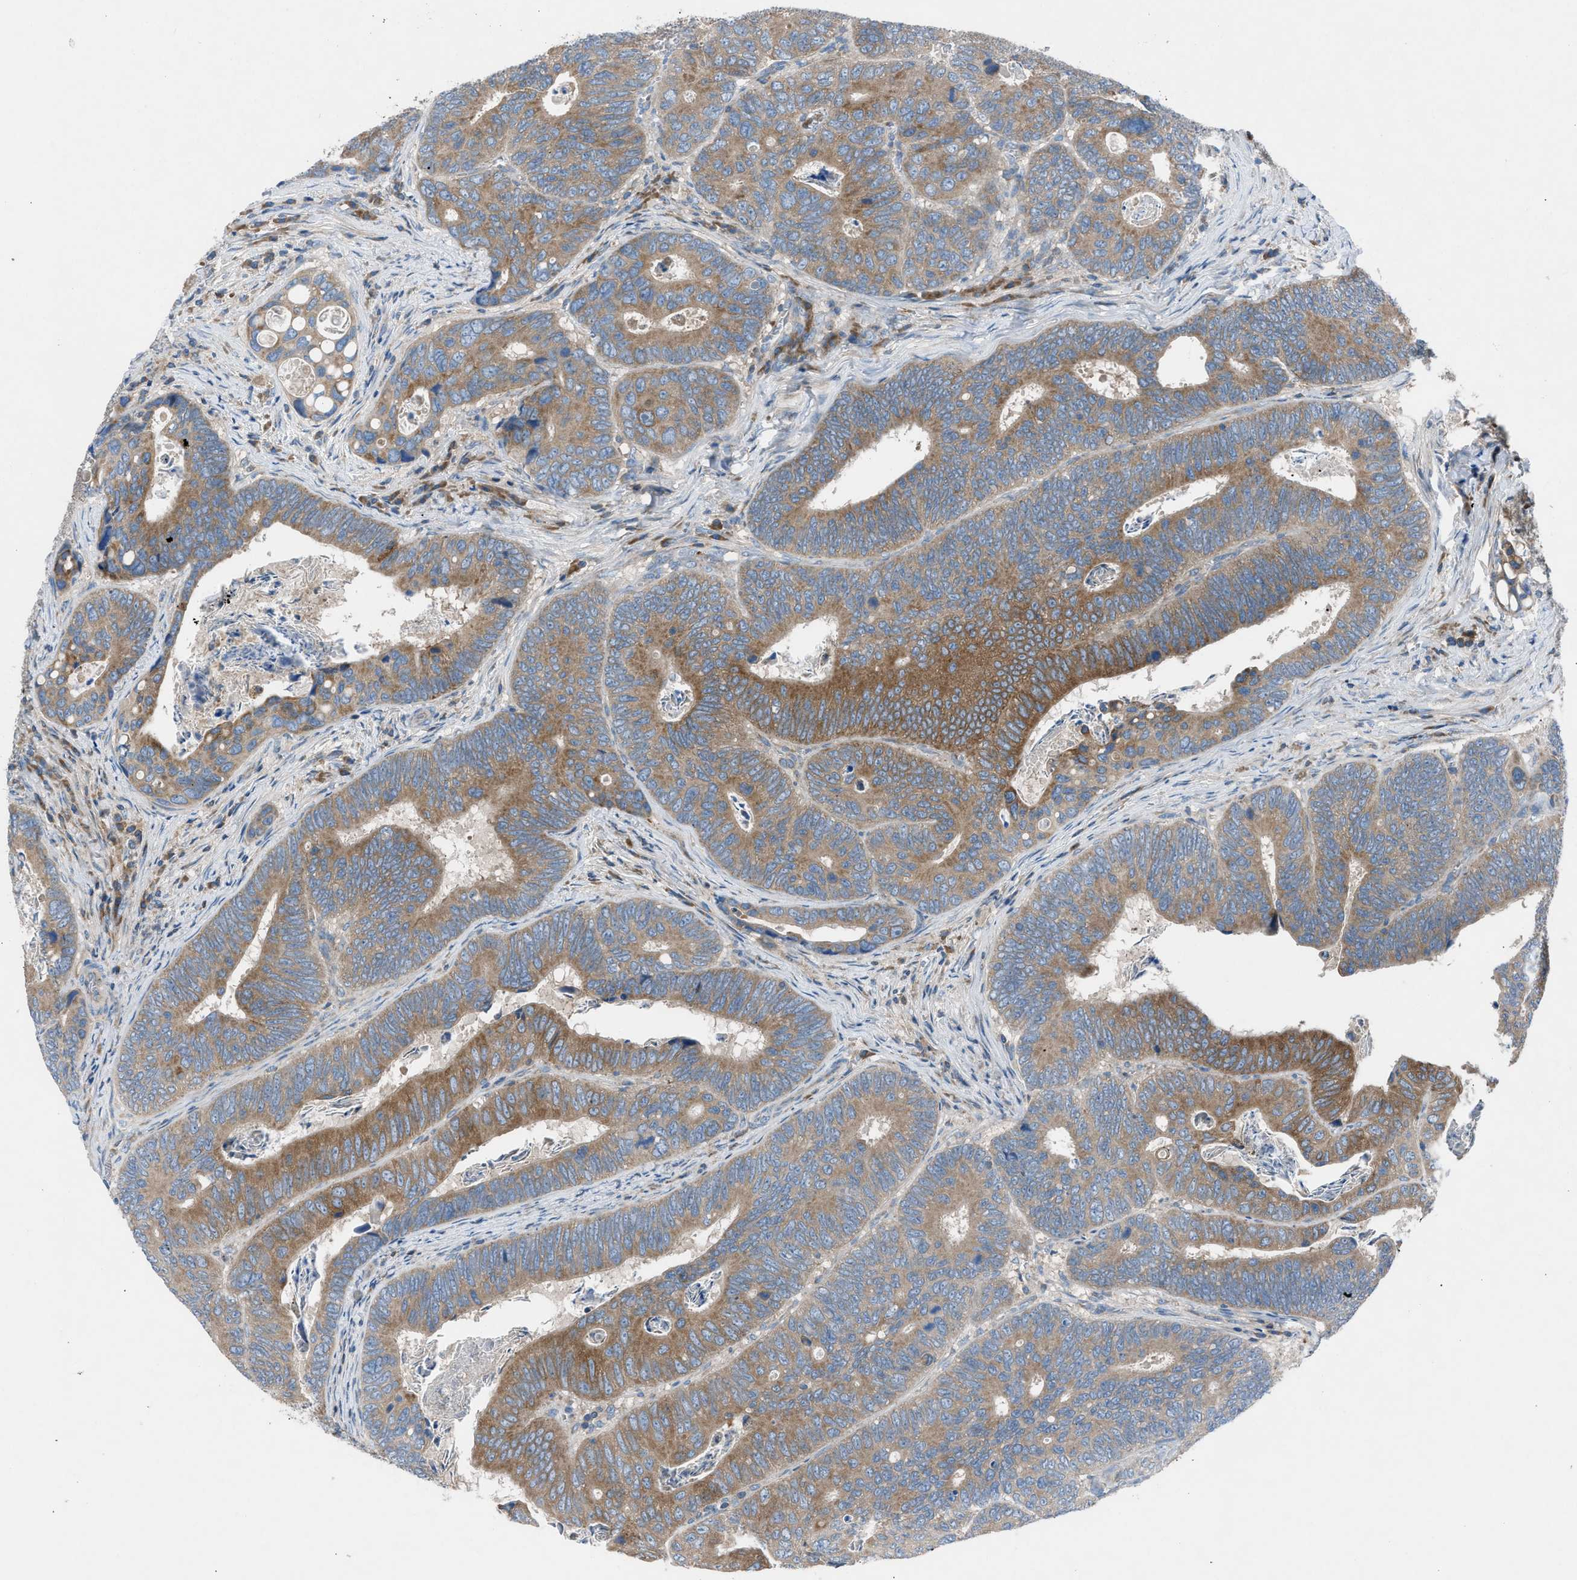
{"staining": {"intensity": "moderate", "quantity": ">75%", "location": "cytoplasmic/membranous"}, "tissue": "colorectal cancer", "cell_type": "Tumor cells", "image_type": "cancer", "snomed": [{"axis": "morphology", "description": "Inflammation, NOS"}, {"axis": "morphology", "description": "Adenocarcinoma, NOS"}, {"axis": "topography", "description": "Colon"}], "caption": "Brown immunohistochemical staining in colorectal cancer shows moderate cytoplasmic/membranous expression in approximately >75% of tumor cells. Using DAB (3,3'-diaminobenzidine) (brown) and hematoxylin (blue) stains, captured at high magnification using brightfield microscopy.", "gene": "GRK6", "patient": {"sex": "male", "age": 72}}